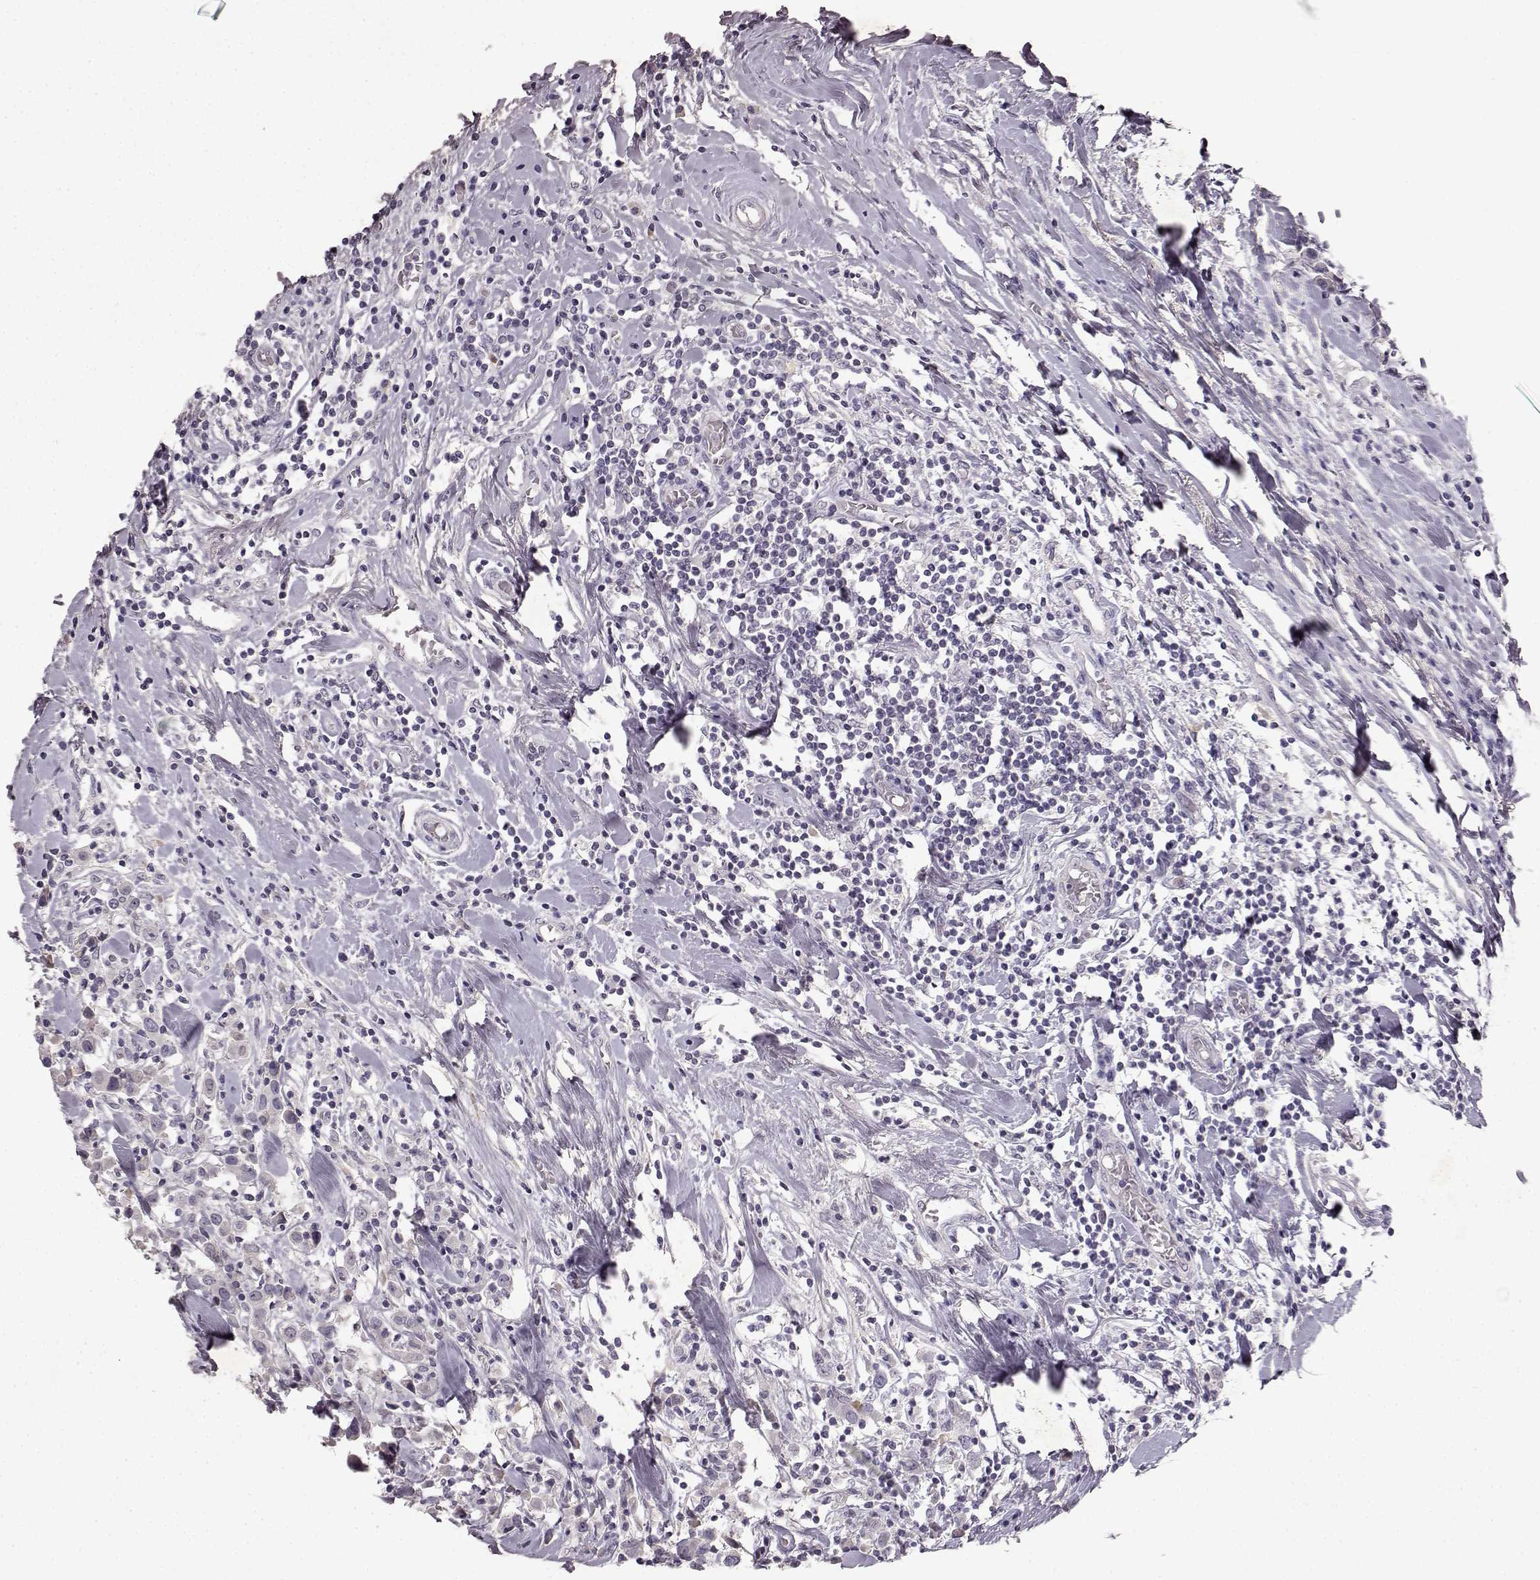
{"staining": {"intensity": "negative", "quantity": "none", "location": "none"}, "tissue": "breast cancer", "cell_type": "Tumor cells", "image_type": "cancer", "snomed": [{"axis": "morphology", "description": "Duct carcinoma"}, {"axis": "topography", "description": "Breast"}], "caption": "Tumor cells show no significant staining in infiltrating ductal carcinoma (breast). The staining is performed using DAB (3,3'-diaminobenzidine) brown chromogen with nuclei counter-stained in using hematoxylin.", "gene": "SPAG17", "patient": {"sex": "female", "age": 61}}